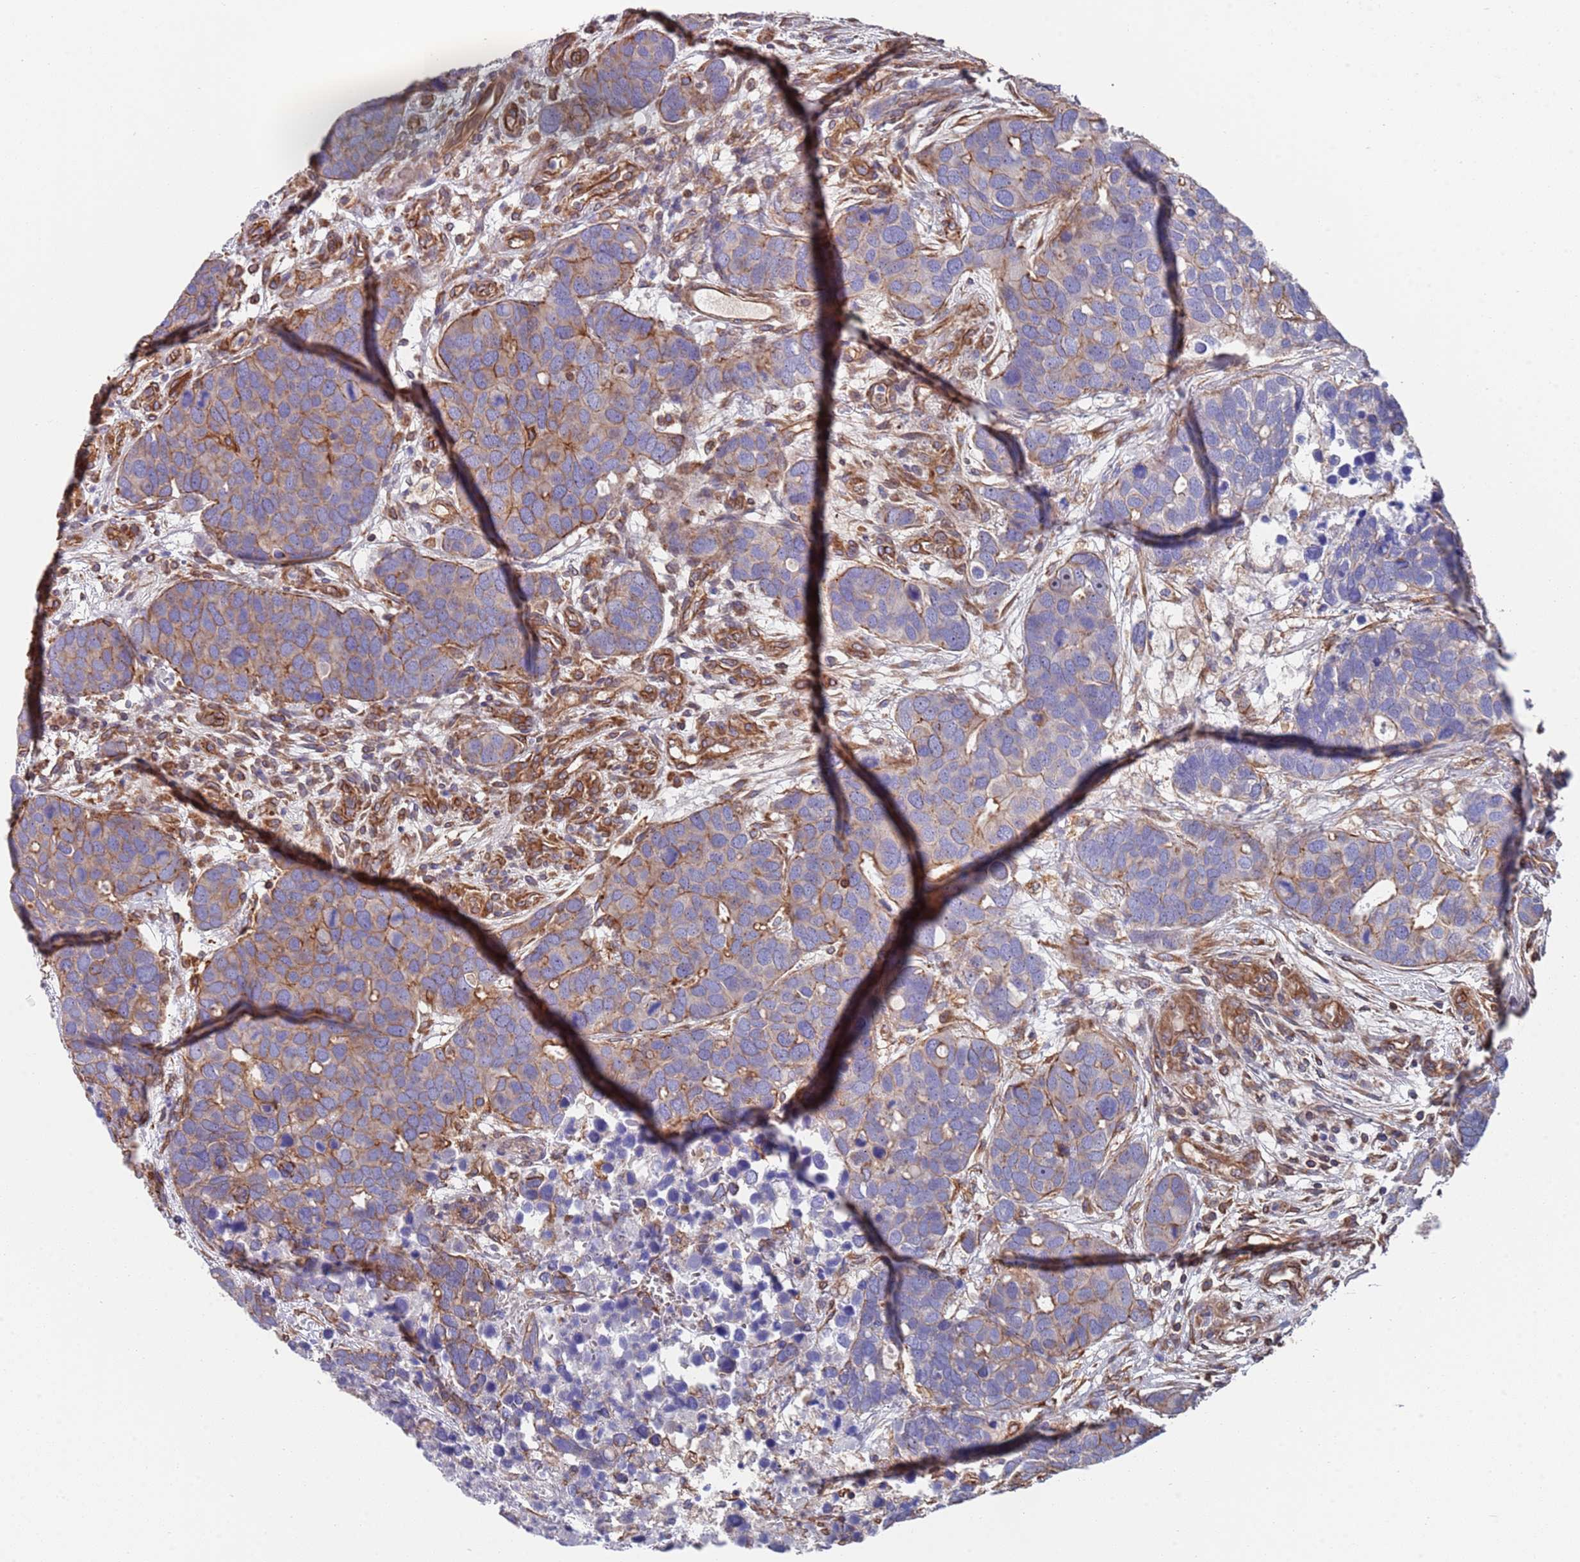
{"staining": {"intensity": "moderate", "quantity": "<25%", "location": "cytoplasmic/membranous"}, "tissue": "breast cancer", "cell_type": "Tumor cells", "image_type": "cancer", "snomed": [{"axis": "morphology", "description": "Duct carcinoma"}, {"axis": "topography", "description": "Breast"}], "caption": "This histopathology image displays IHC staining of infiltrating ductal carcinoma (breast), with low moderate cytoplasmic/membranous positivity in about <25% of tumor cells.", "gene": "JAKMIP2", "patient": {"sex": "female", "age": 83}}